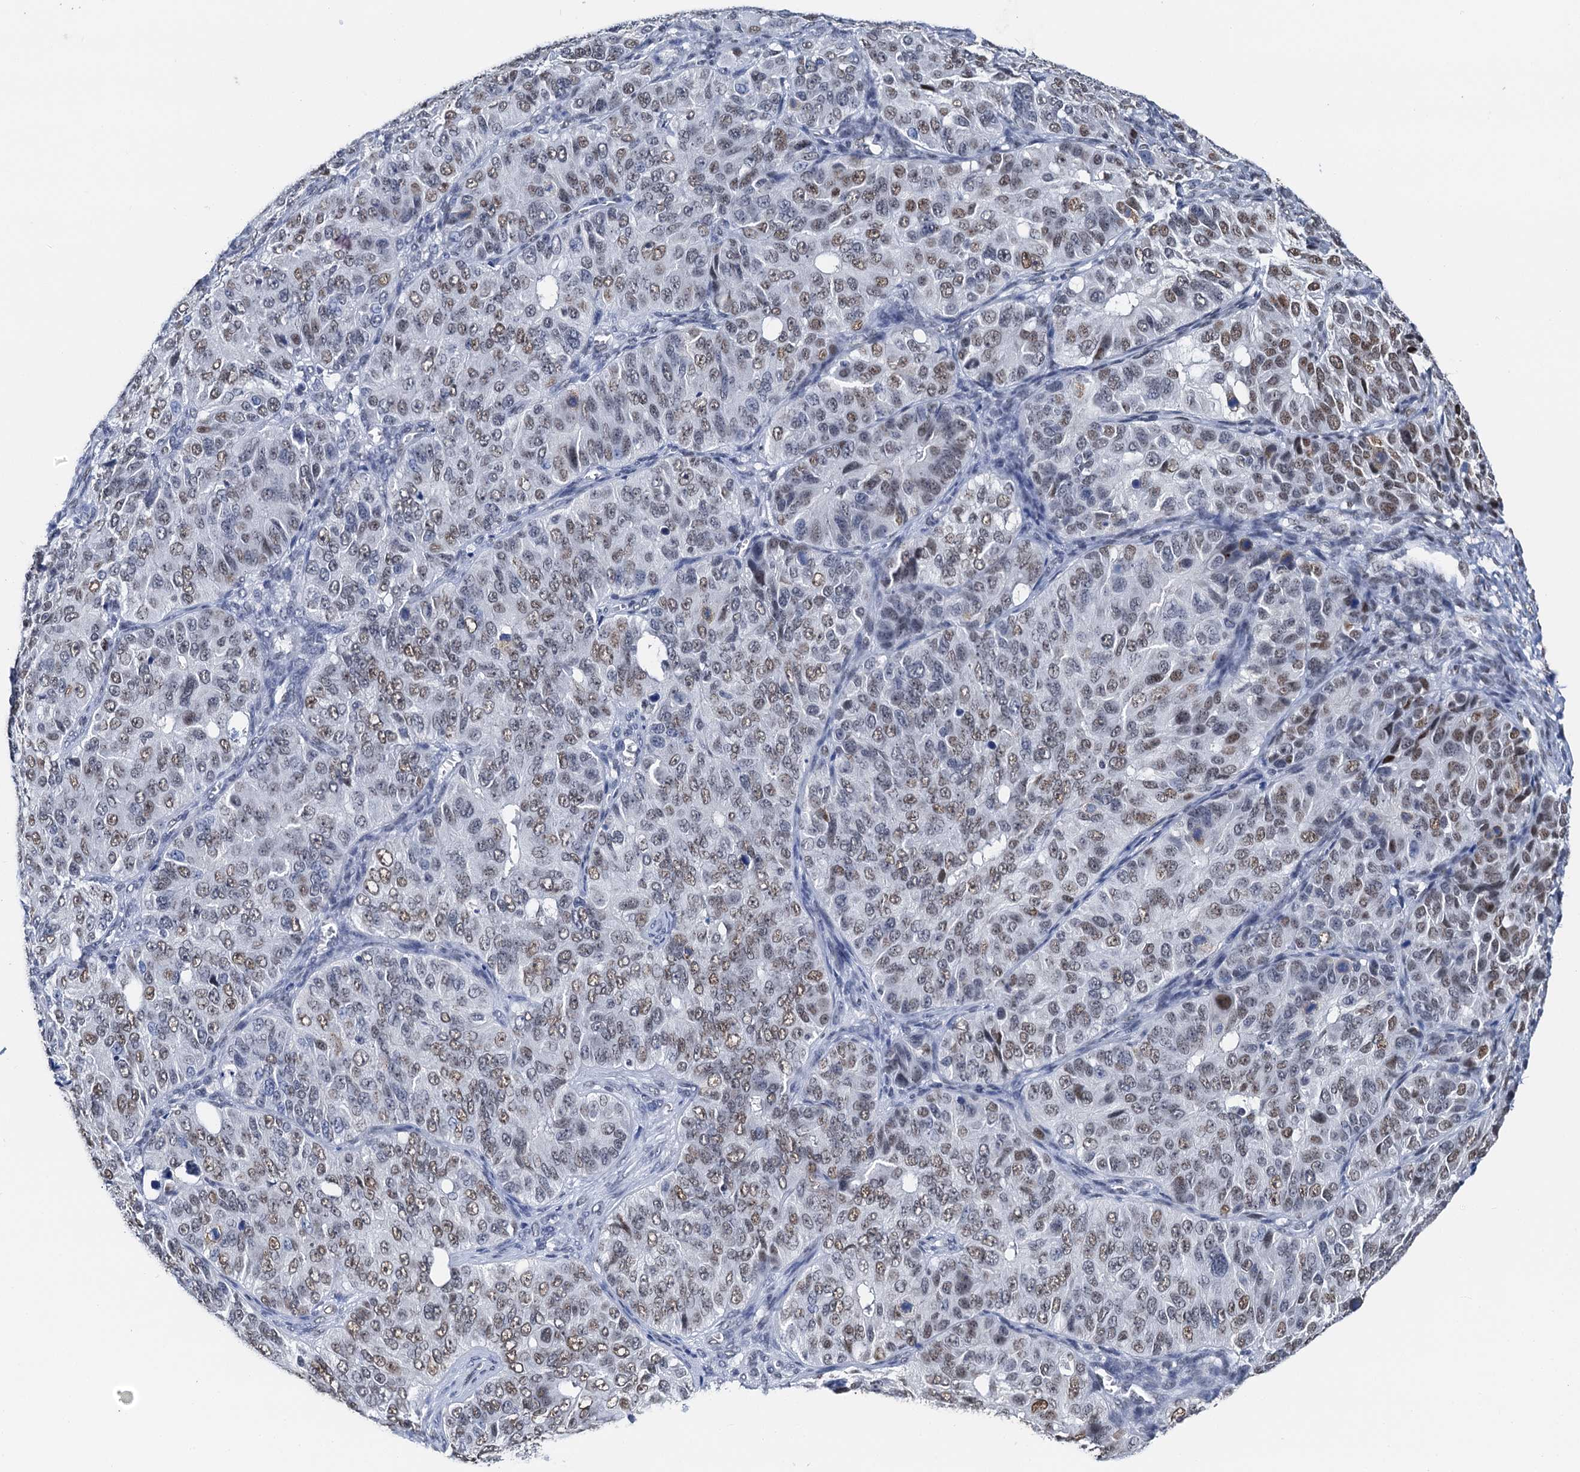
{"staining": {"intensity": "moderate", "quantity": ">75%", "location": "nuclear"}, "tissue": "ovarian cancer", "cell_type": "Tumor cells", "image_type": "cancer", "snomed": [{"axis": "morphology", "description": "Carcinoma, endometroid"}, {"axis": "topography", "description": "Ovary"}], "caption": "High-magnification brightfield microscopy of ovarian cancer stained with DAB (3,3'-diaminobenzidine) (brown) and counterstained with hematoxylin (blue). tumor cells exhibit moderate nuclear positivity is identified in approximately>75% of cells.", "gene": "SLTM", "patient": {"sex": "female", "age": 51}}